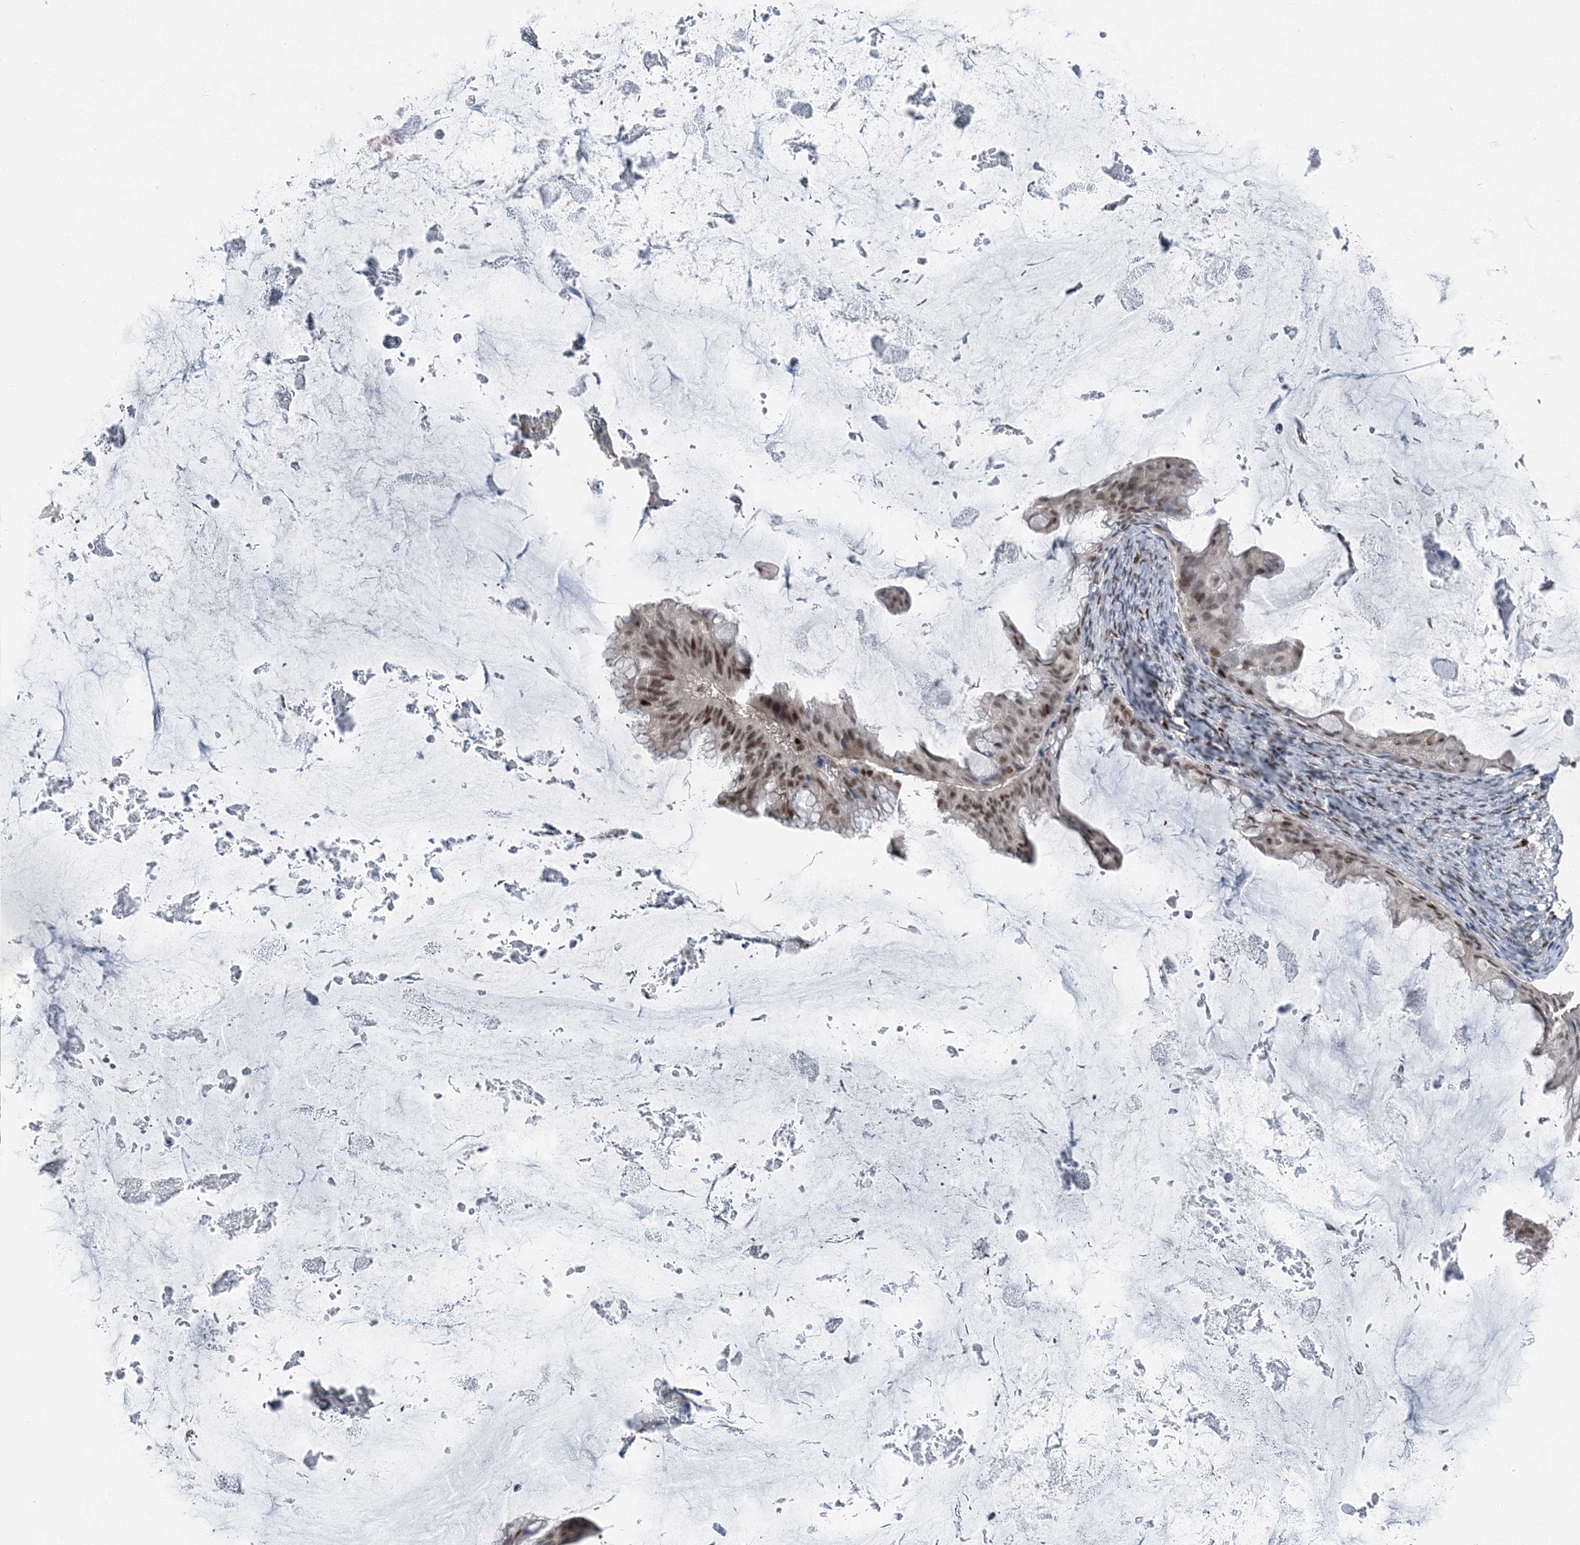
{"staining": {"intensity": "moderate", "quantity": ">75%", "location": "nuclear"}, "tissue": "ovarian cancer", "cell_type": "Tumor cells", "image_type": "cancer", "snomed": [{"axis": "morphology", "description": "Cystadenocarcinoma, mucinous, NOS"}, {"axis": "topography", "description": "Ovary"}], "caption": "IHC staining of ovarian mucinous cystadenocarcinoma, which displays medium levels of moderate nuclear staining in about >75% of tumor cells indicating moderate nuclear protein positivity. The staining was performed using DAB (3,3'-diaminobenzidine) (brown) for protein detection and nuclei were counterstained in hematoxylin (blue).", "gene": "HAT1", "patient": {"sex": "female", "age": 61}}